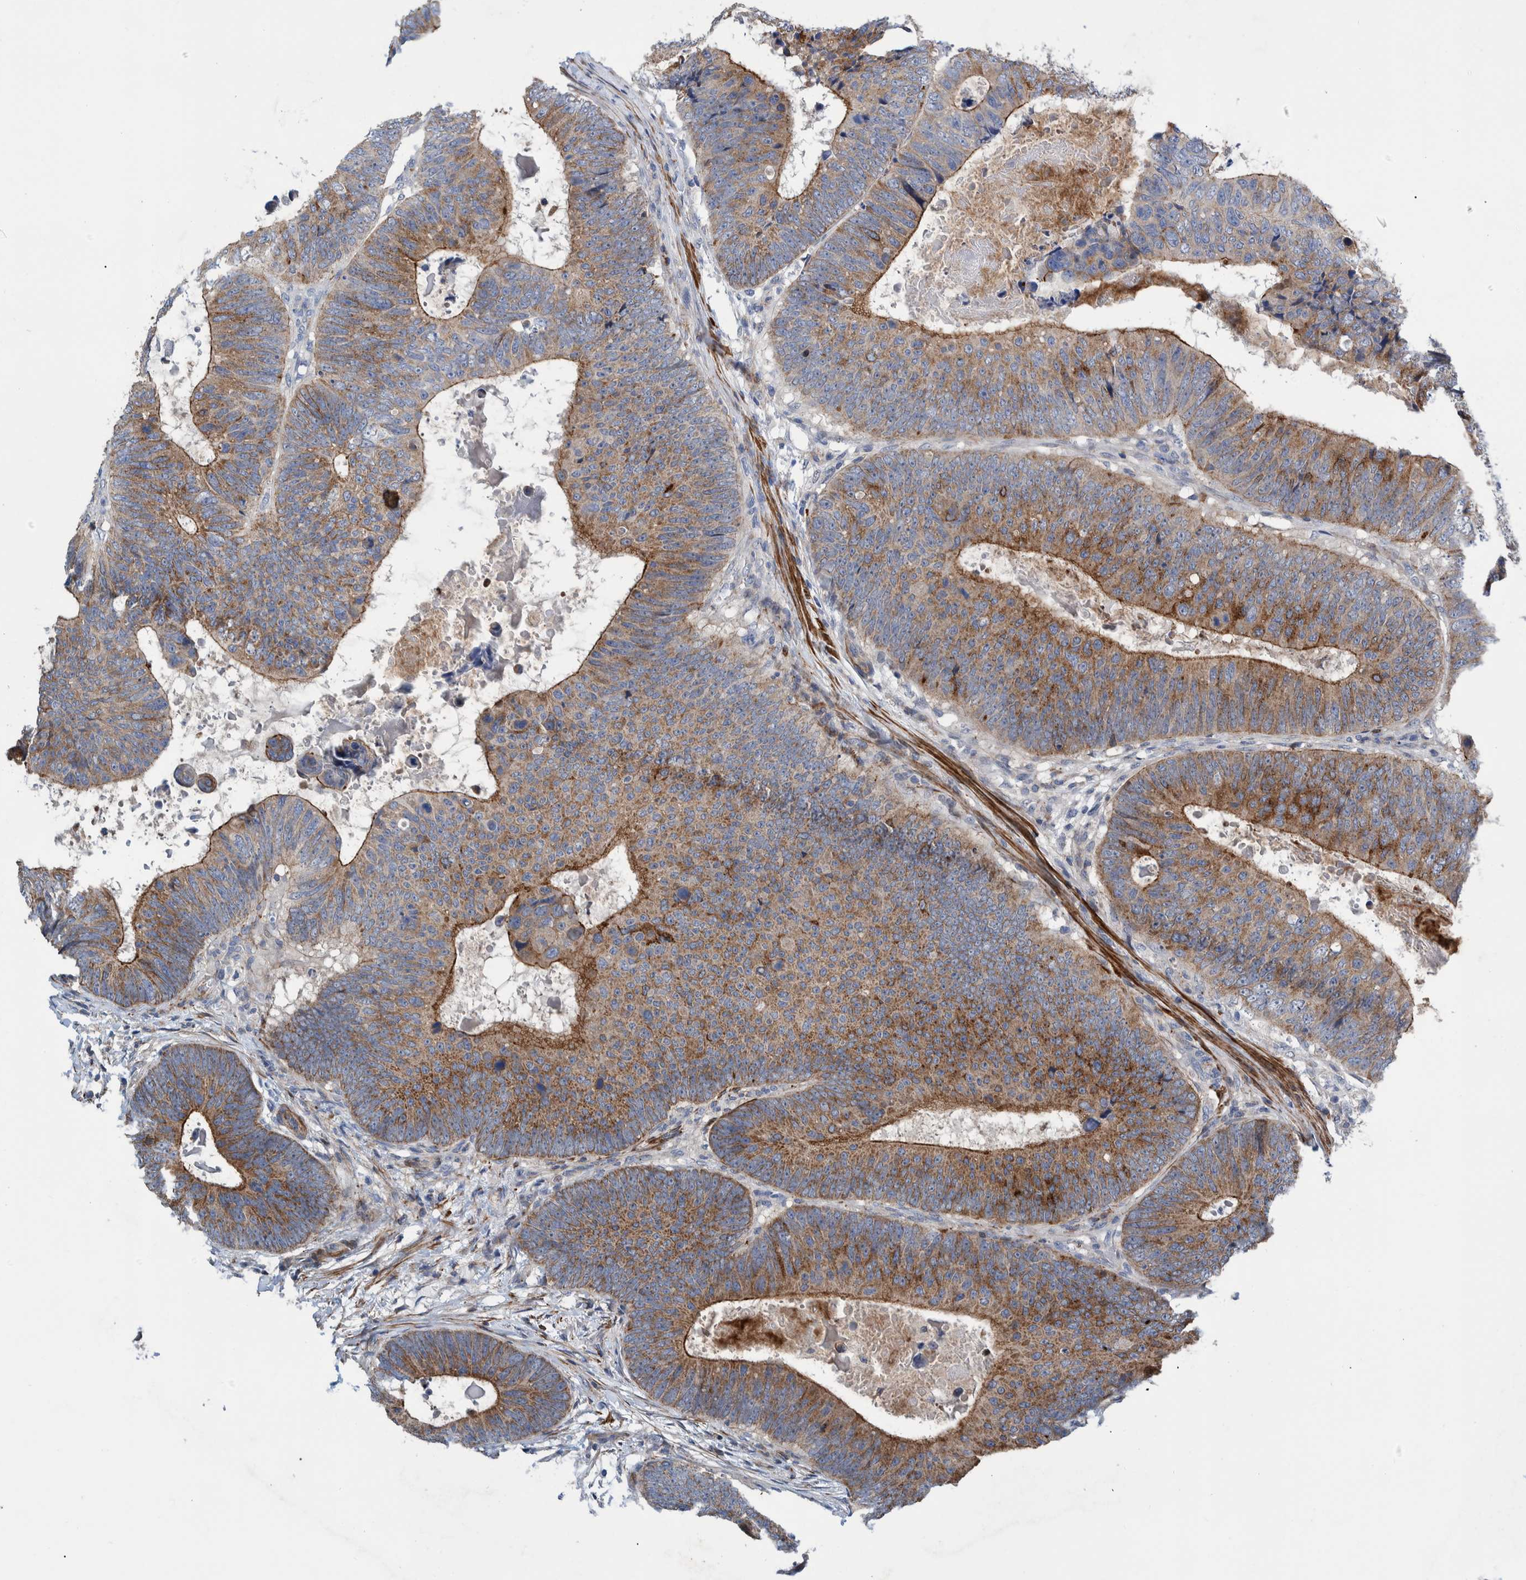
{"staining": {"intensity": "moderate", "quantity": "25%-75%", "location": "cytoplasmic/membranous"}, "tissue": "colorectal cancer", "cell_type": "Tumor cells", "image_type": "cancer", "snomed": [{"axis": "morphology", "description": "Adenocarcinoma, NOS"}, {"axis": "topography", "description": "Colon"}], "caption": "Colorectal adenocarcinoma stained with a protein marker reveals moderate staining in tumor cells.", "gene": "MKS1", "patient": {"sex": "male", "age": 56}}